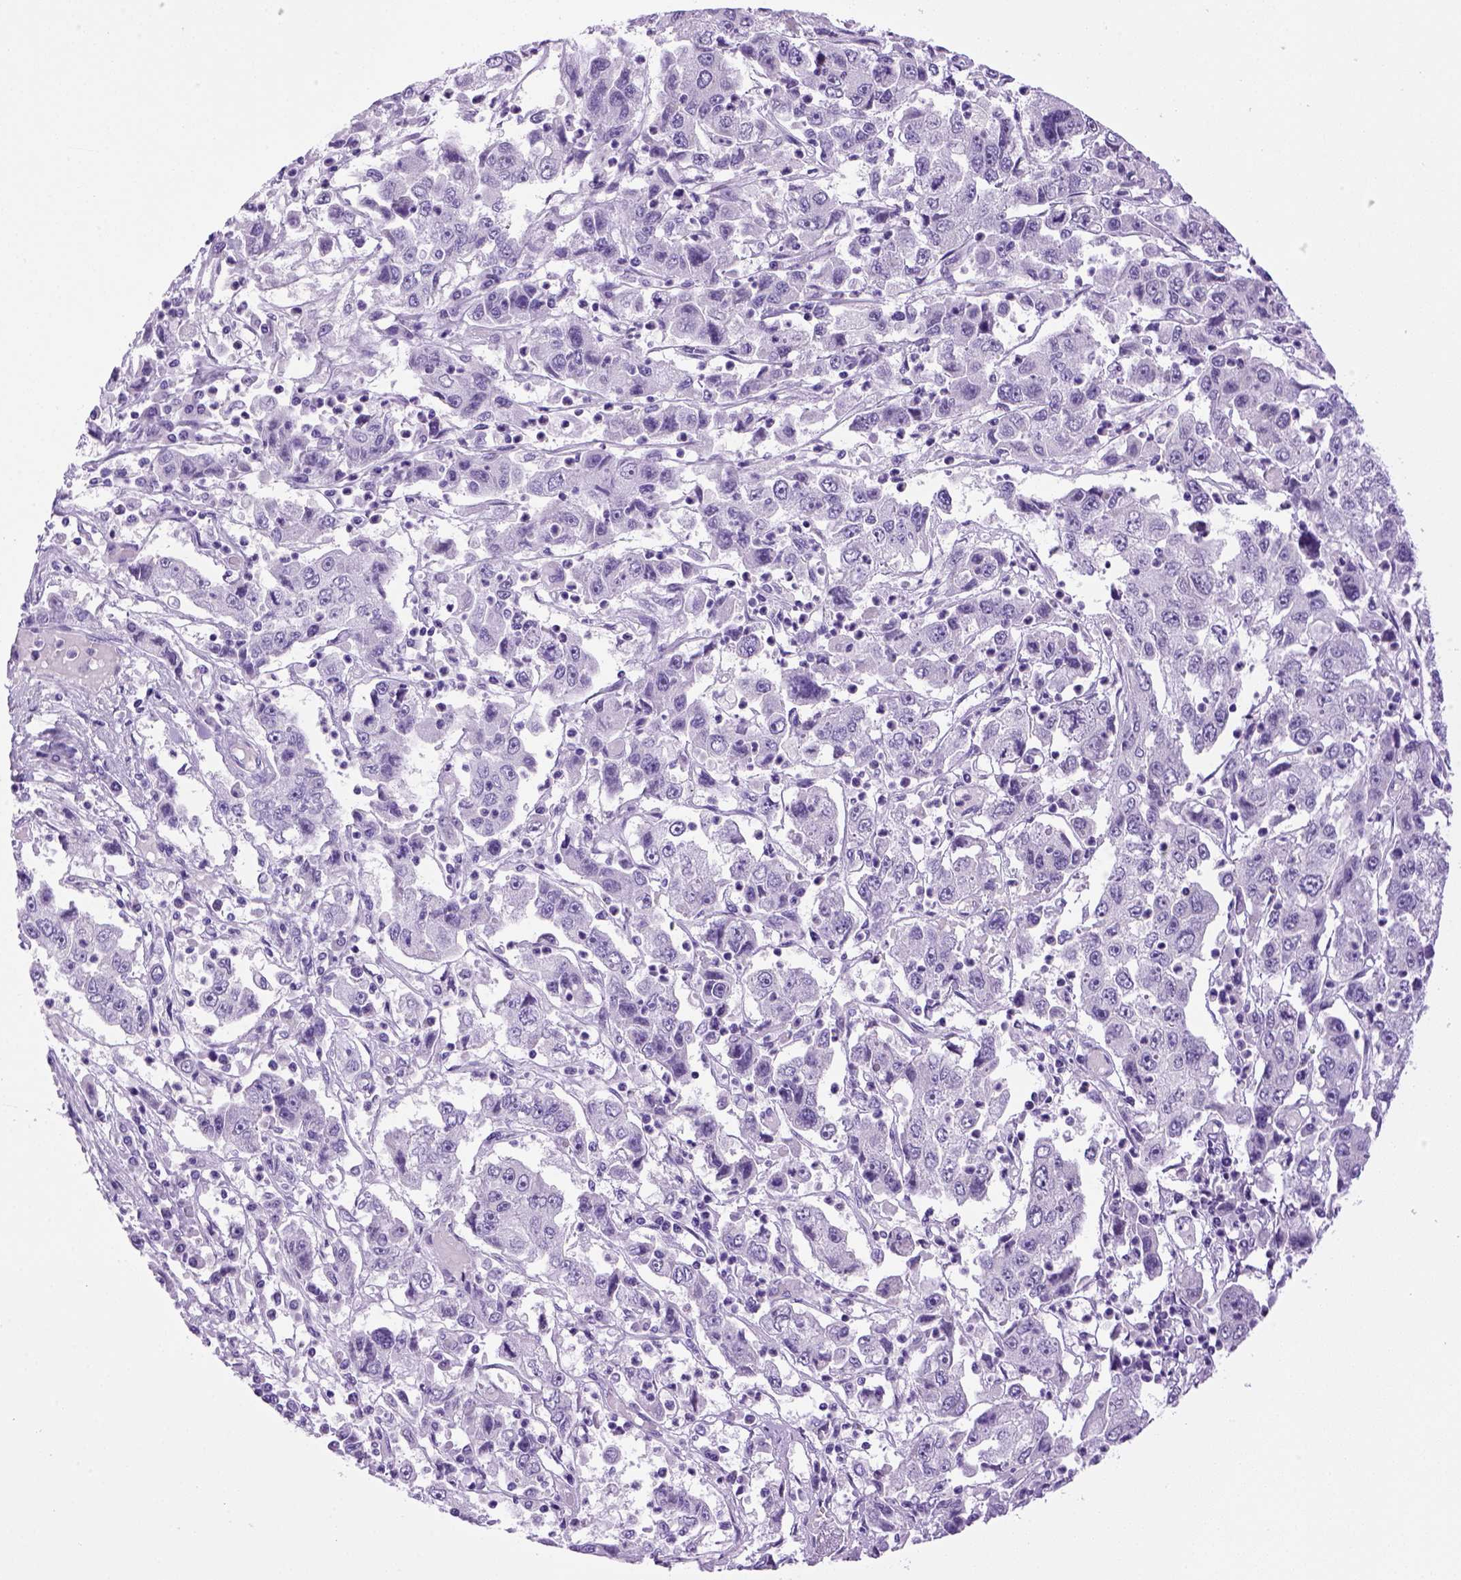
{"staining": {"intensity": "negative", "quantity": "none", "location": "none"}, "tissue": "cervical cancer", "cell_type": "Tumor cells", "image_type": "cancer", "snomed": [{"axis": "morphology", "description": "Squamous cell carcinoma, NOS"}, {"axis": "topography", "description": "Cervix"}], "caption": "High magnification brightfield microscopy of cervical squamous cell carcinoma stained with DAB (brown) and counterstained with hematoxylin (blue): tumor cells show no significant staining. (DAB (3,3'-diaminobenzidine) immunohistochemistry visualized using brightfield microscopy, high magnification).", "gene": "SGCG", "patient": {"sex": "female", "age": 36}}